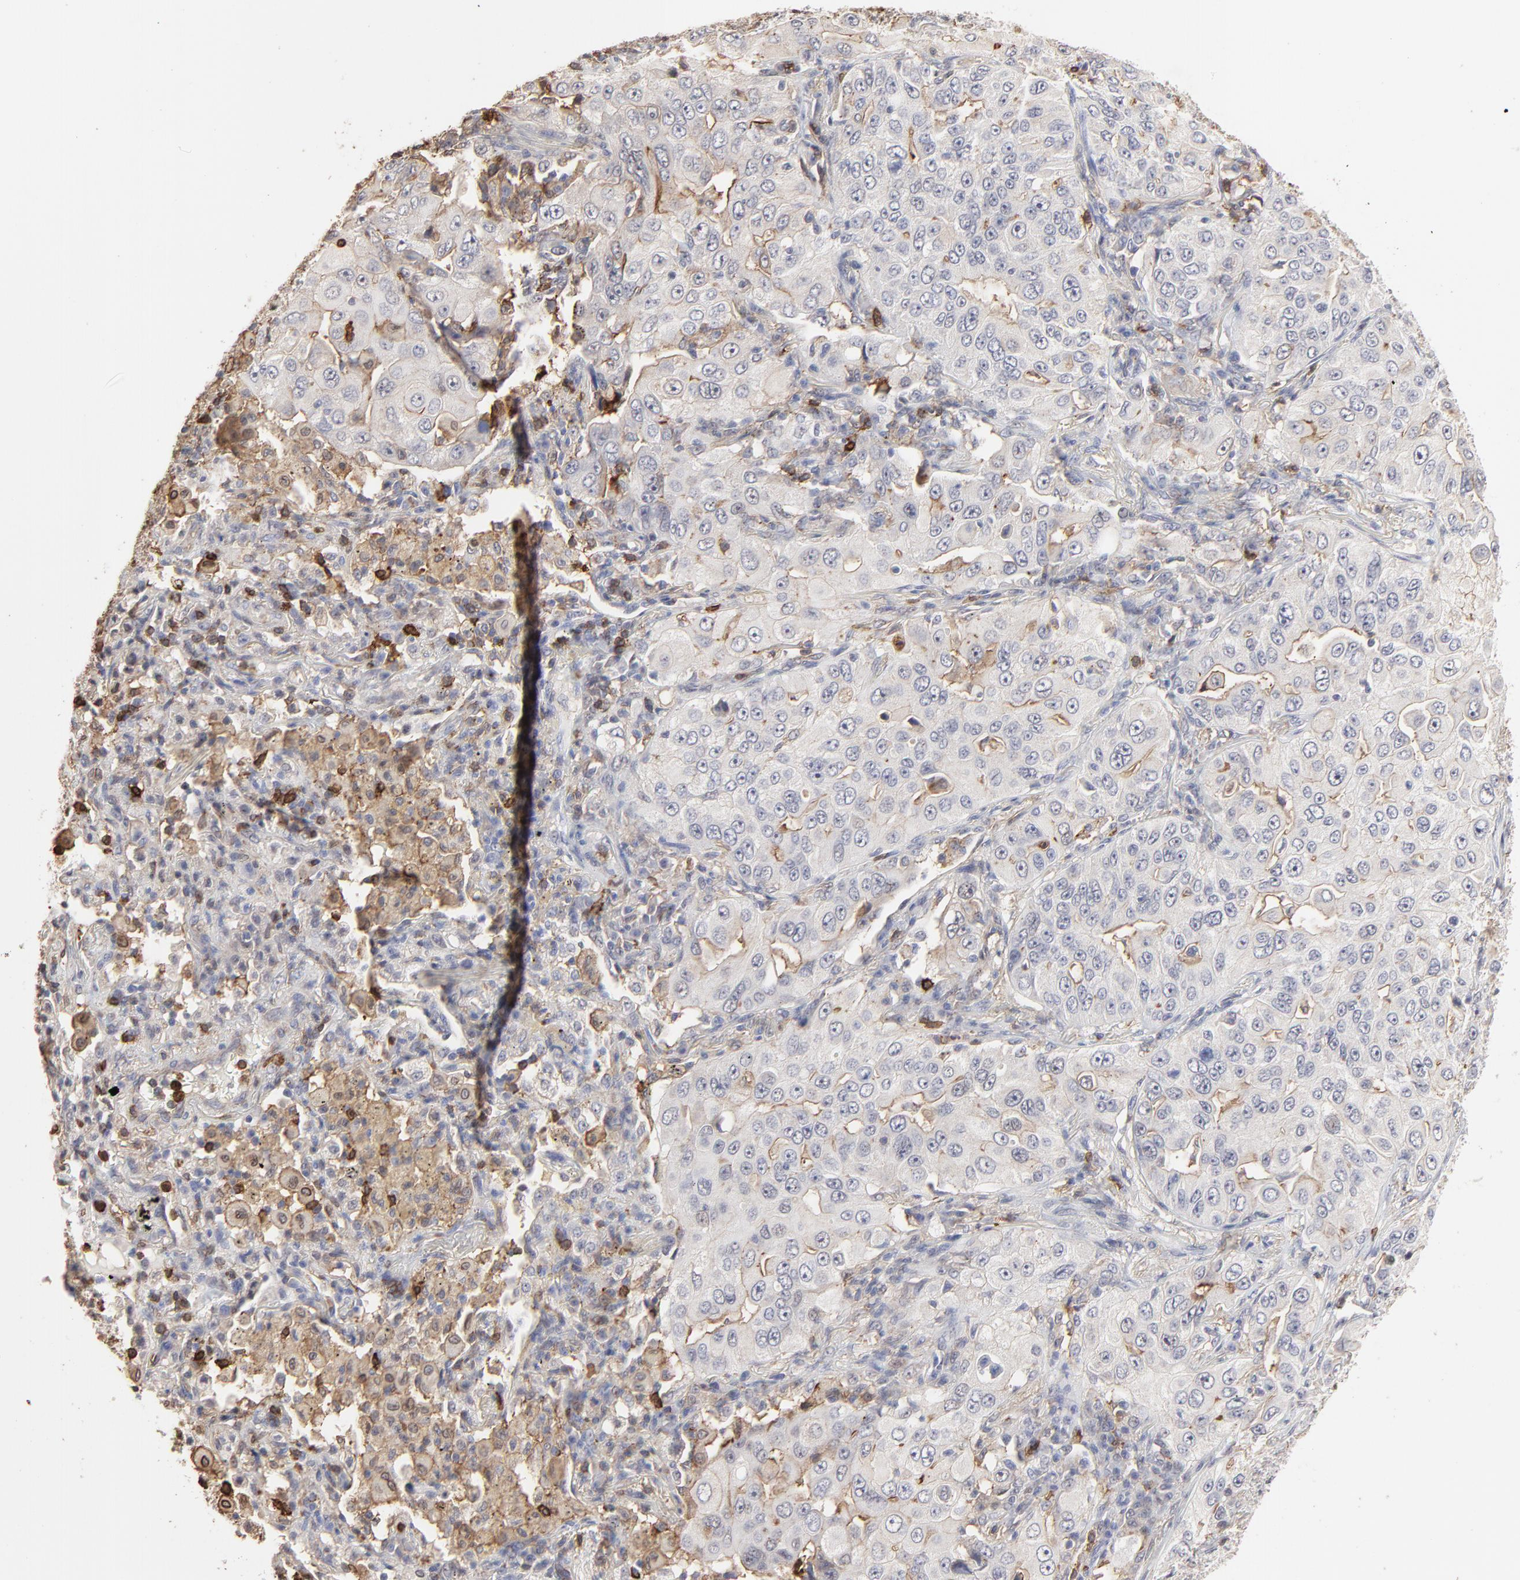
{"staining": {"intensity": "negative", "quantity": "none", "location": "none"}, "tissue": "lung cancer", "cell_type": "Tumor cells", "image_type": "cancer", "snomed": [{"axis": "morphology", "description": "Adenocarcinoma, NOS"}, {"axis": "topography", "description": "Lung"}], "caption": "Immunohistochemical staining of adenocarcinoma (lung) shows no significant expression in tumor cells. (DAB (3,3'-diaminobenzidine) immunohistochemistry (IHC), high magnification).", "gene": "SLC6A14", "patient": {"sex": "male", "age": 84}}